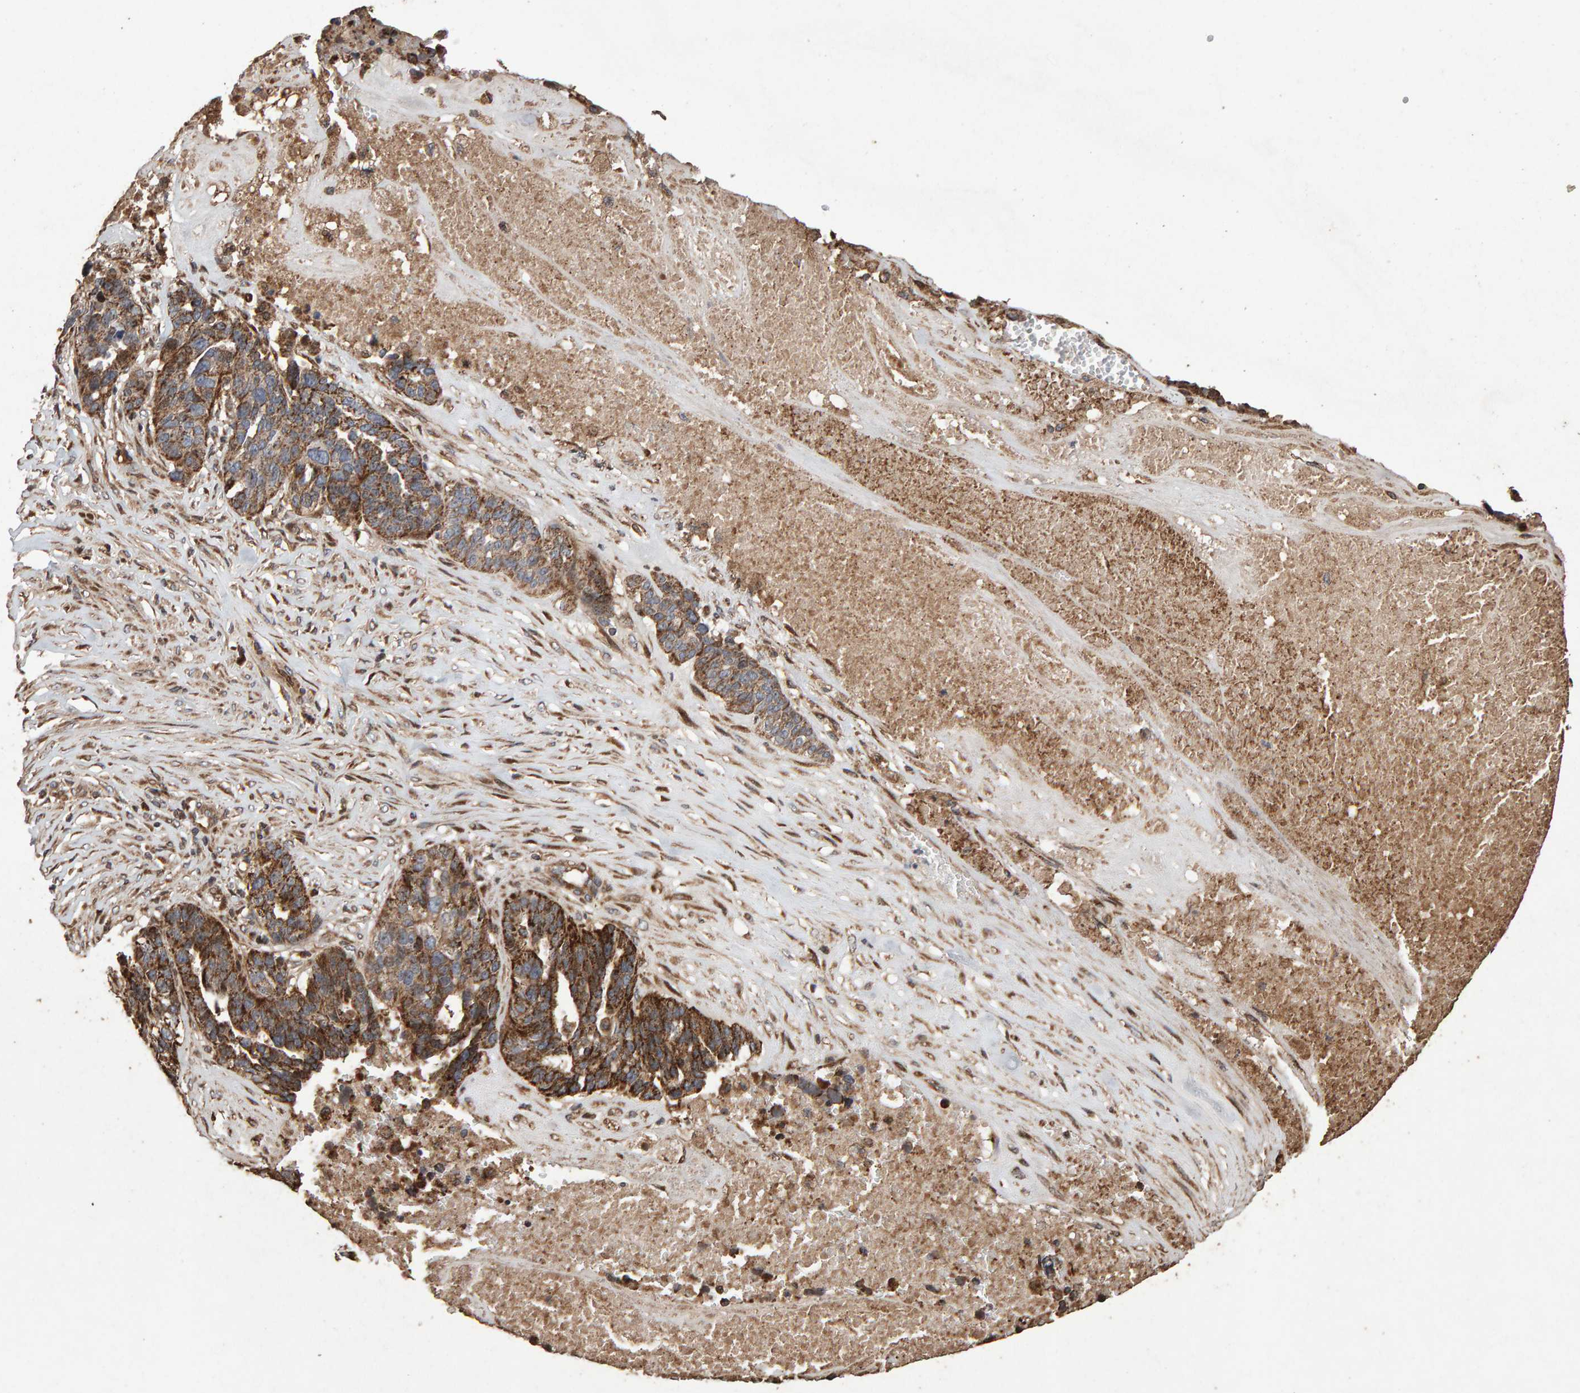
{"staining": {"intensity": "moderate", "quantity": ">75%", "location": "cytoplasmic/membranous"}, "tissue": "ovarian cancer", "cell_type": "Tumor cells", "image_type": "cancer", "snomed": [{"axis": "morphology", "description": "Cystadenocarcinoma, serous, NOS"}, {"axis": "topography", "description": "Ovary"}], "caption": "About >75% of tumor cells in ovarian cancer display moderate cytoplasmic/membranous protein staining as visualized by brown immunohistochemical staining.", "gene": "OSBP2", "patient": {"sex": "female", "age": 59}}